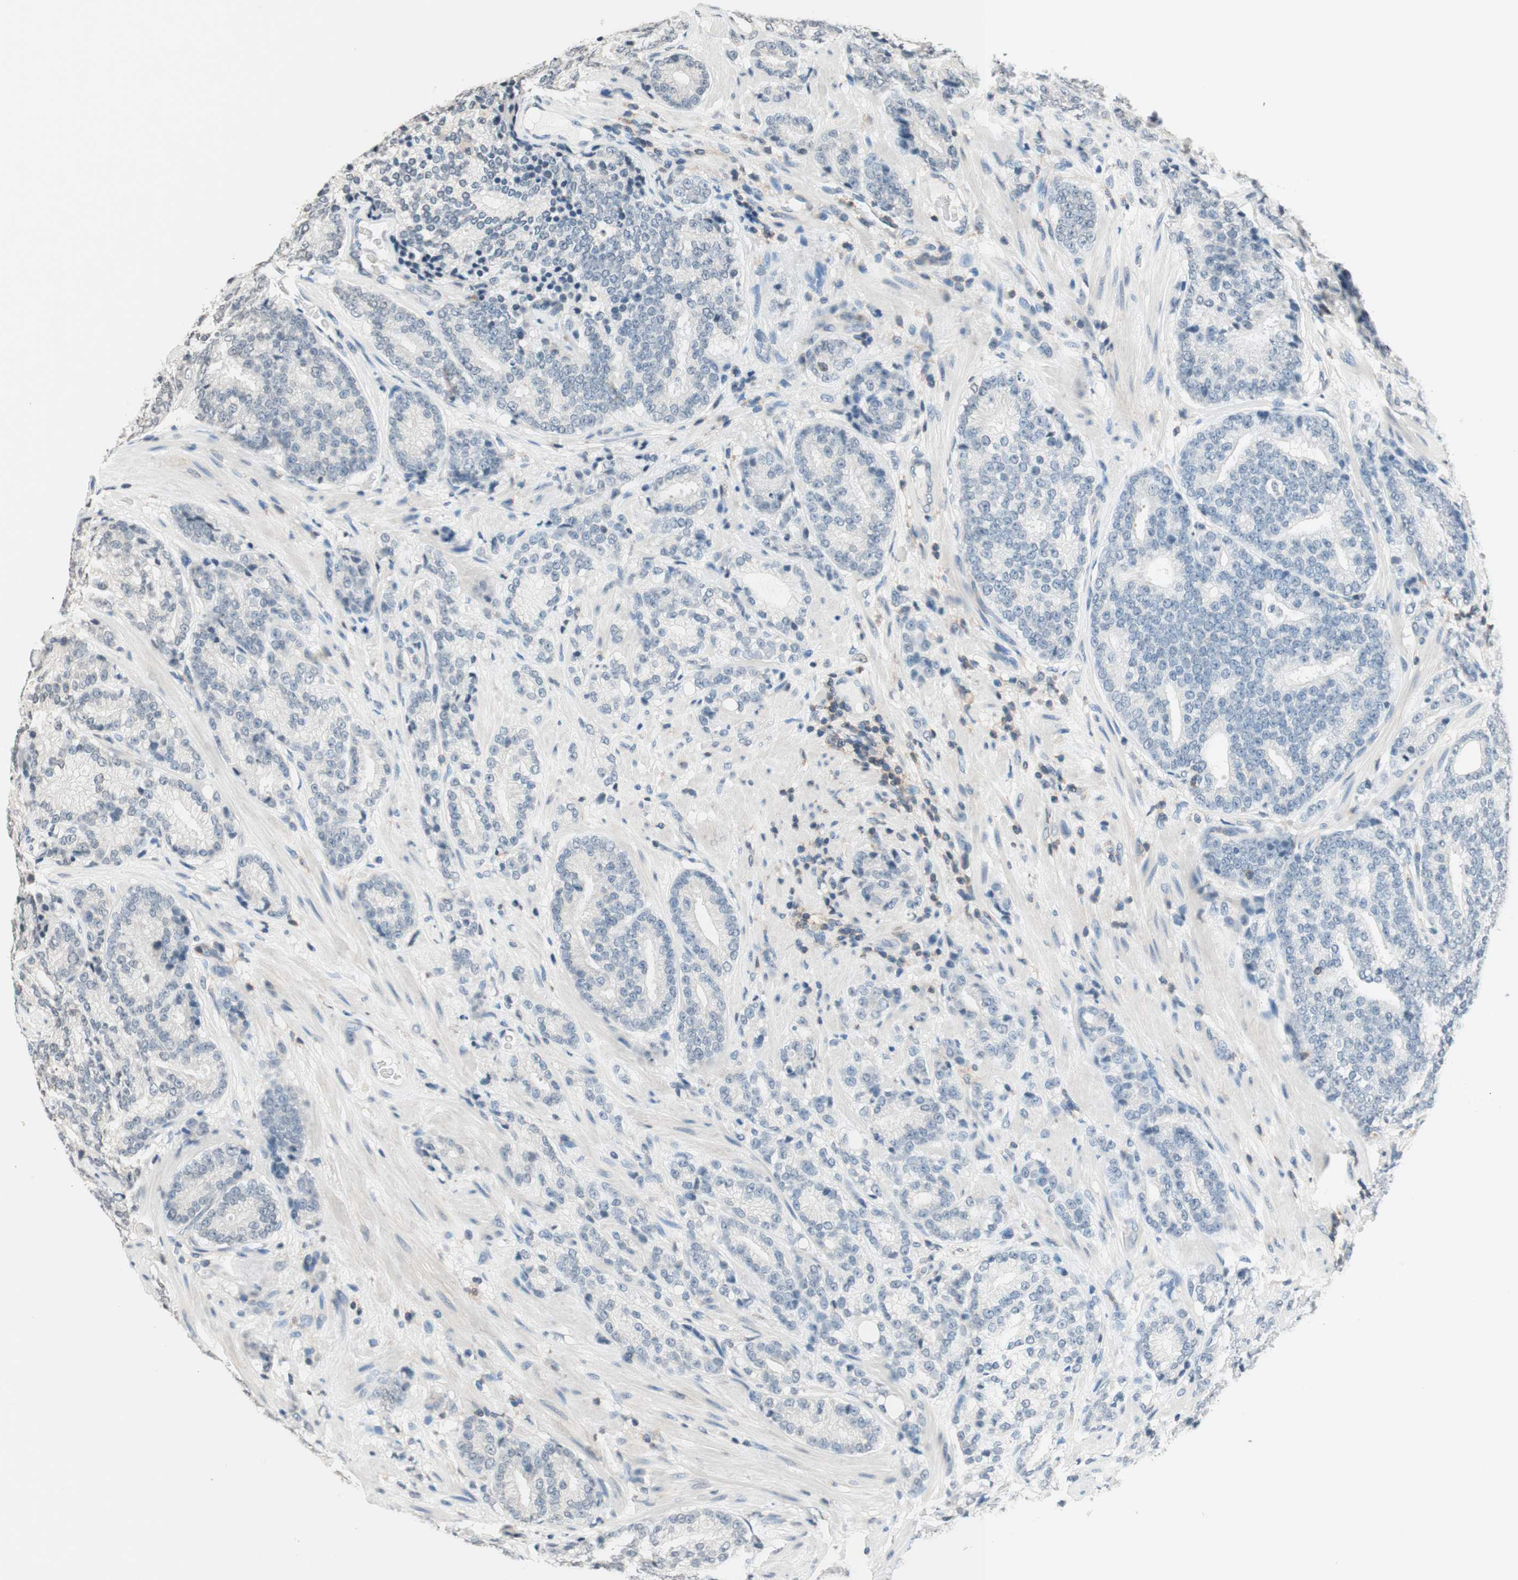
{"staining": {"intensity": "negative", "quantity": "none", "location": "none"}, "tissue": "prostate cancer", "cell_type": "Tumor cells", "image_type": "cancer", "snomed": [{"axis": "morphology", "description": "Adenocarcinoma, High grade"}, {"axis": "topography", "description": "Prostate"}], "caption": "Immunohistochemistry (IHC) of human prostate high-grade adenocarcinoma reveals no staining in tumor cells.", "gene": "WIPF1", "patient": {"sex": "male", "age": 61}}